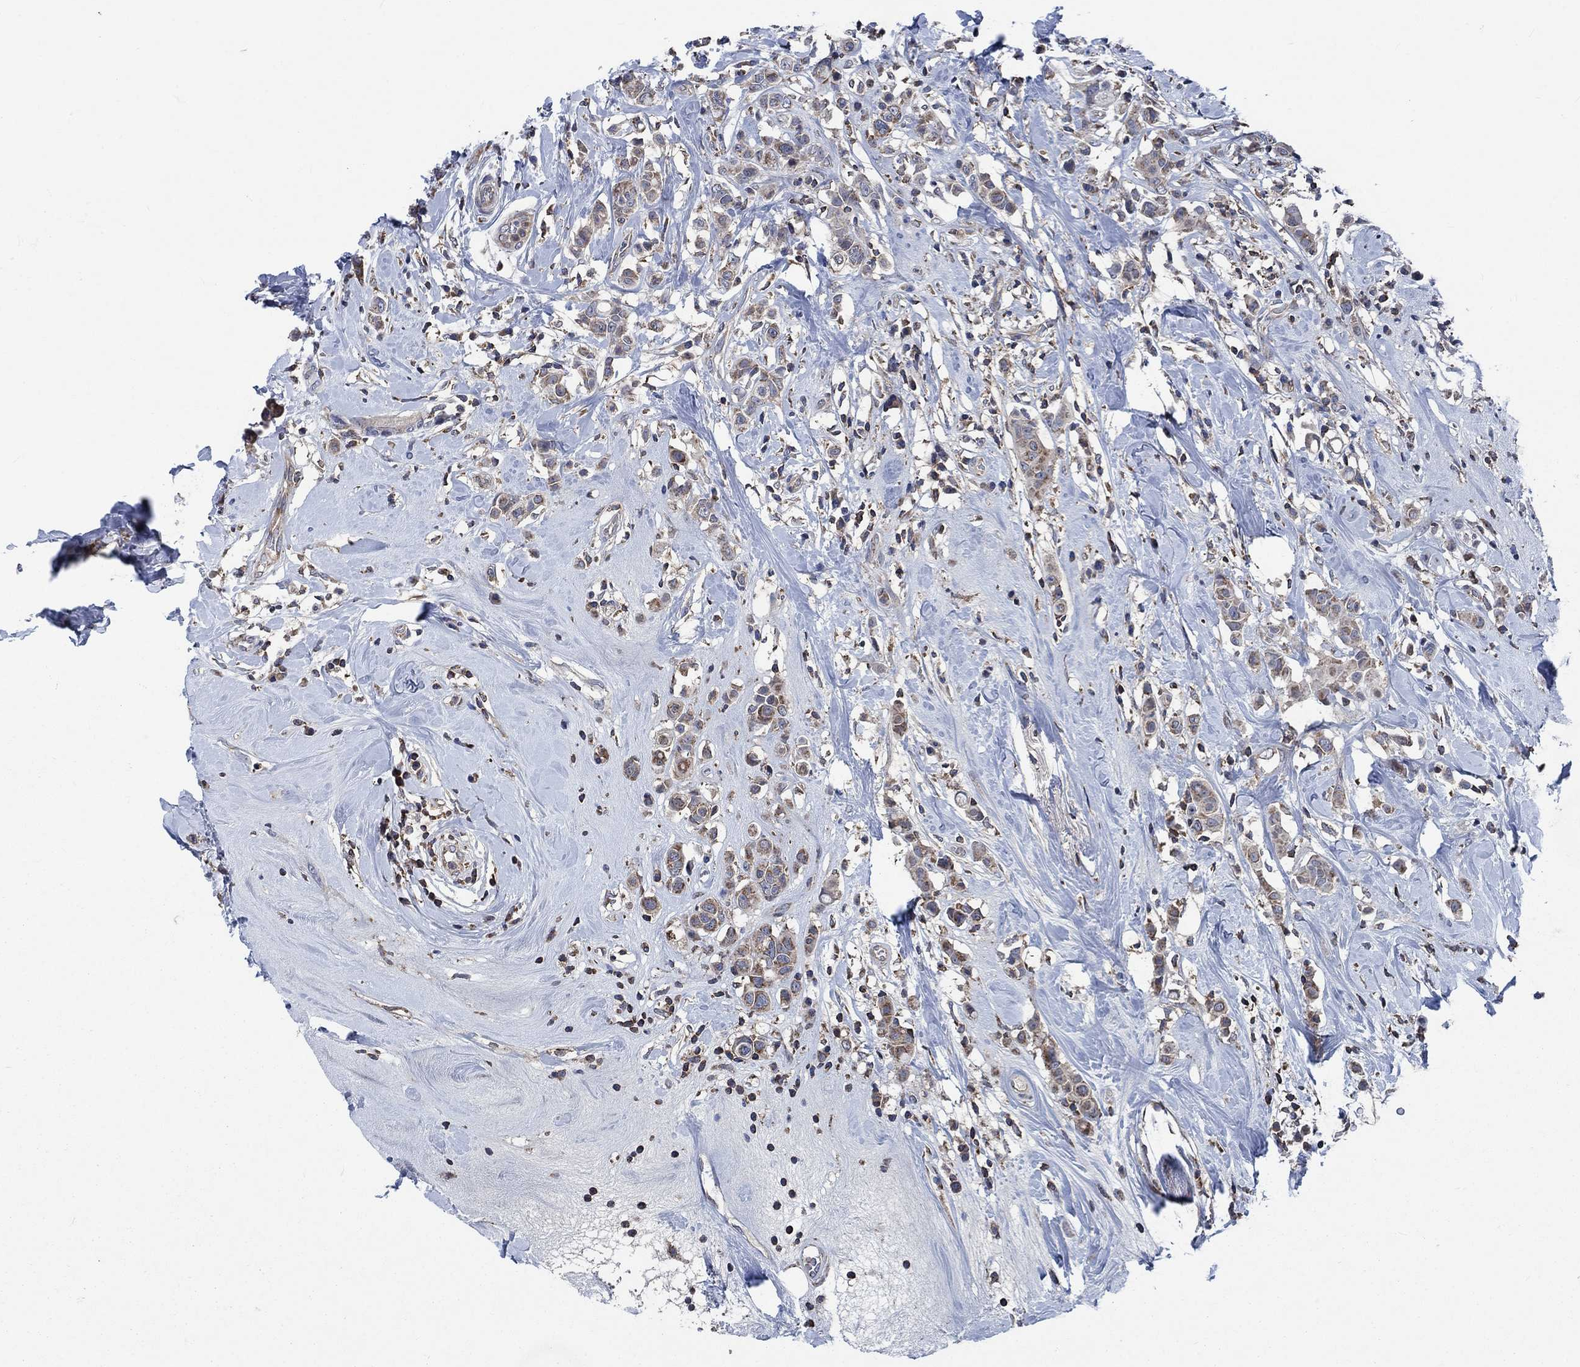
{"staining": {"intensity": "moderate", "quantity": "25%-75%", "location": "cytoplasmic/membranous"}, "tissue": "breast cancer", "cell_type": "Tumor cells", "image_type": "cancer", "snomed": [{"axis": "morphology", "description": "Duct carcinoma"}, {"axis": "topography", "description": "Breast"}], "caption": "Infiltrating ductal carcinoma (breast) stained for a protein (brown) exhibits moderate cytoplasmic/membranous positive positivity in approximately 25%-75% of tumor cells.", "gene": "STXBP6", "patient": {"sex": "female", "age": 27}}